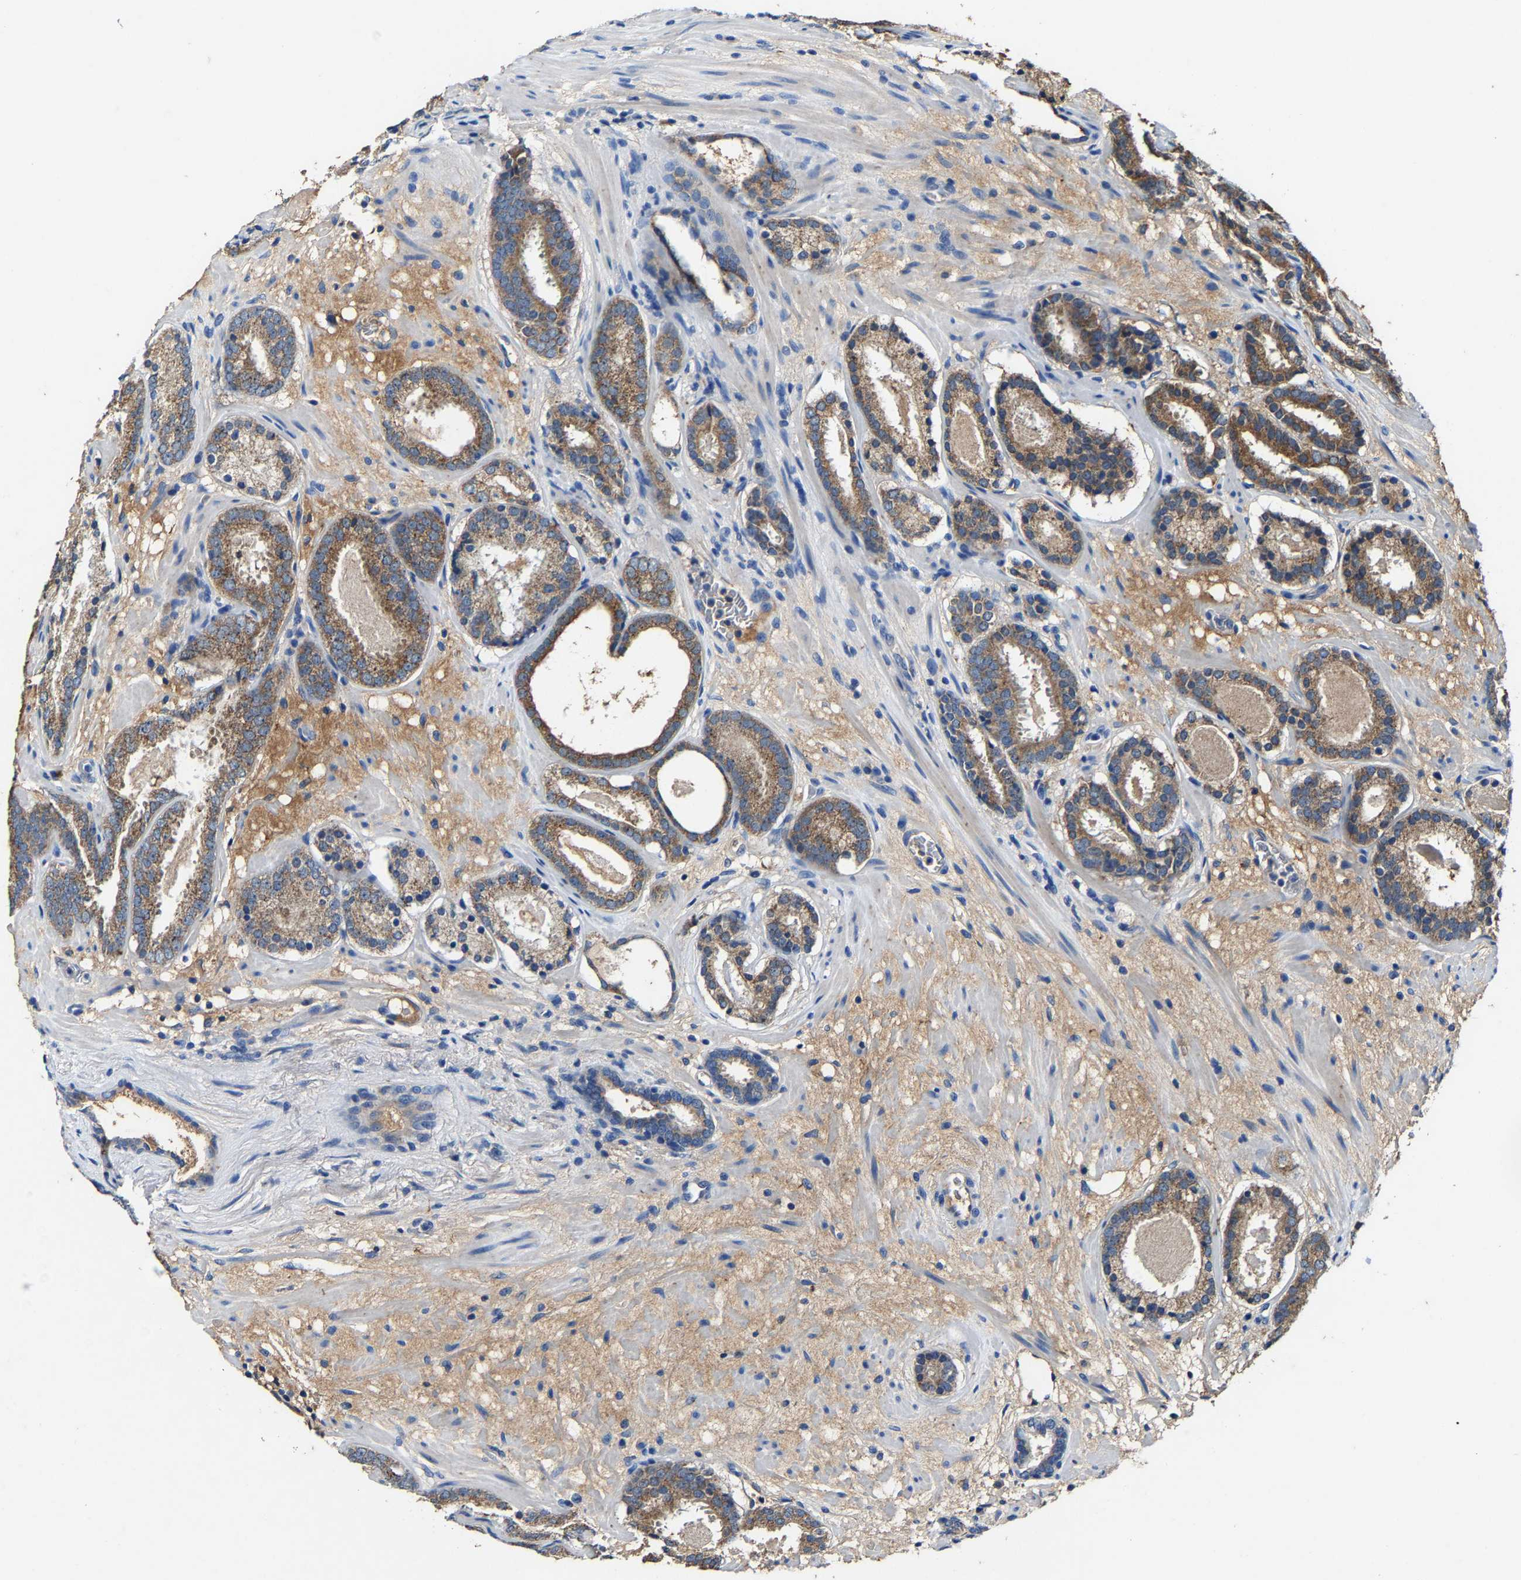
{"staining": {"intensity": "moderate", "quantity": ">75%", "location": "cytoplasmic/membranous"}, "tissue": "prostate cancer", "cell_type": "Tumor cells", "image_type": "cancer", "snomed": [{"axis": "morphology", "description": "Adenocarcinoma, Low grade"}, {"axis": "topography", "description": "Prostate"}], "caption": "Immunohistochemical staining of prostate cancer demonstrates medium levels of moderate cytoplasmic/membranous protein staining in approximately >75% of tumor cells.", "gene": "SLC25A25", "patient": {"sex": "male", "age": 69}}